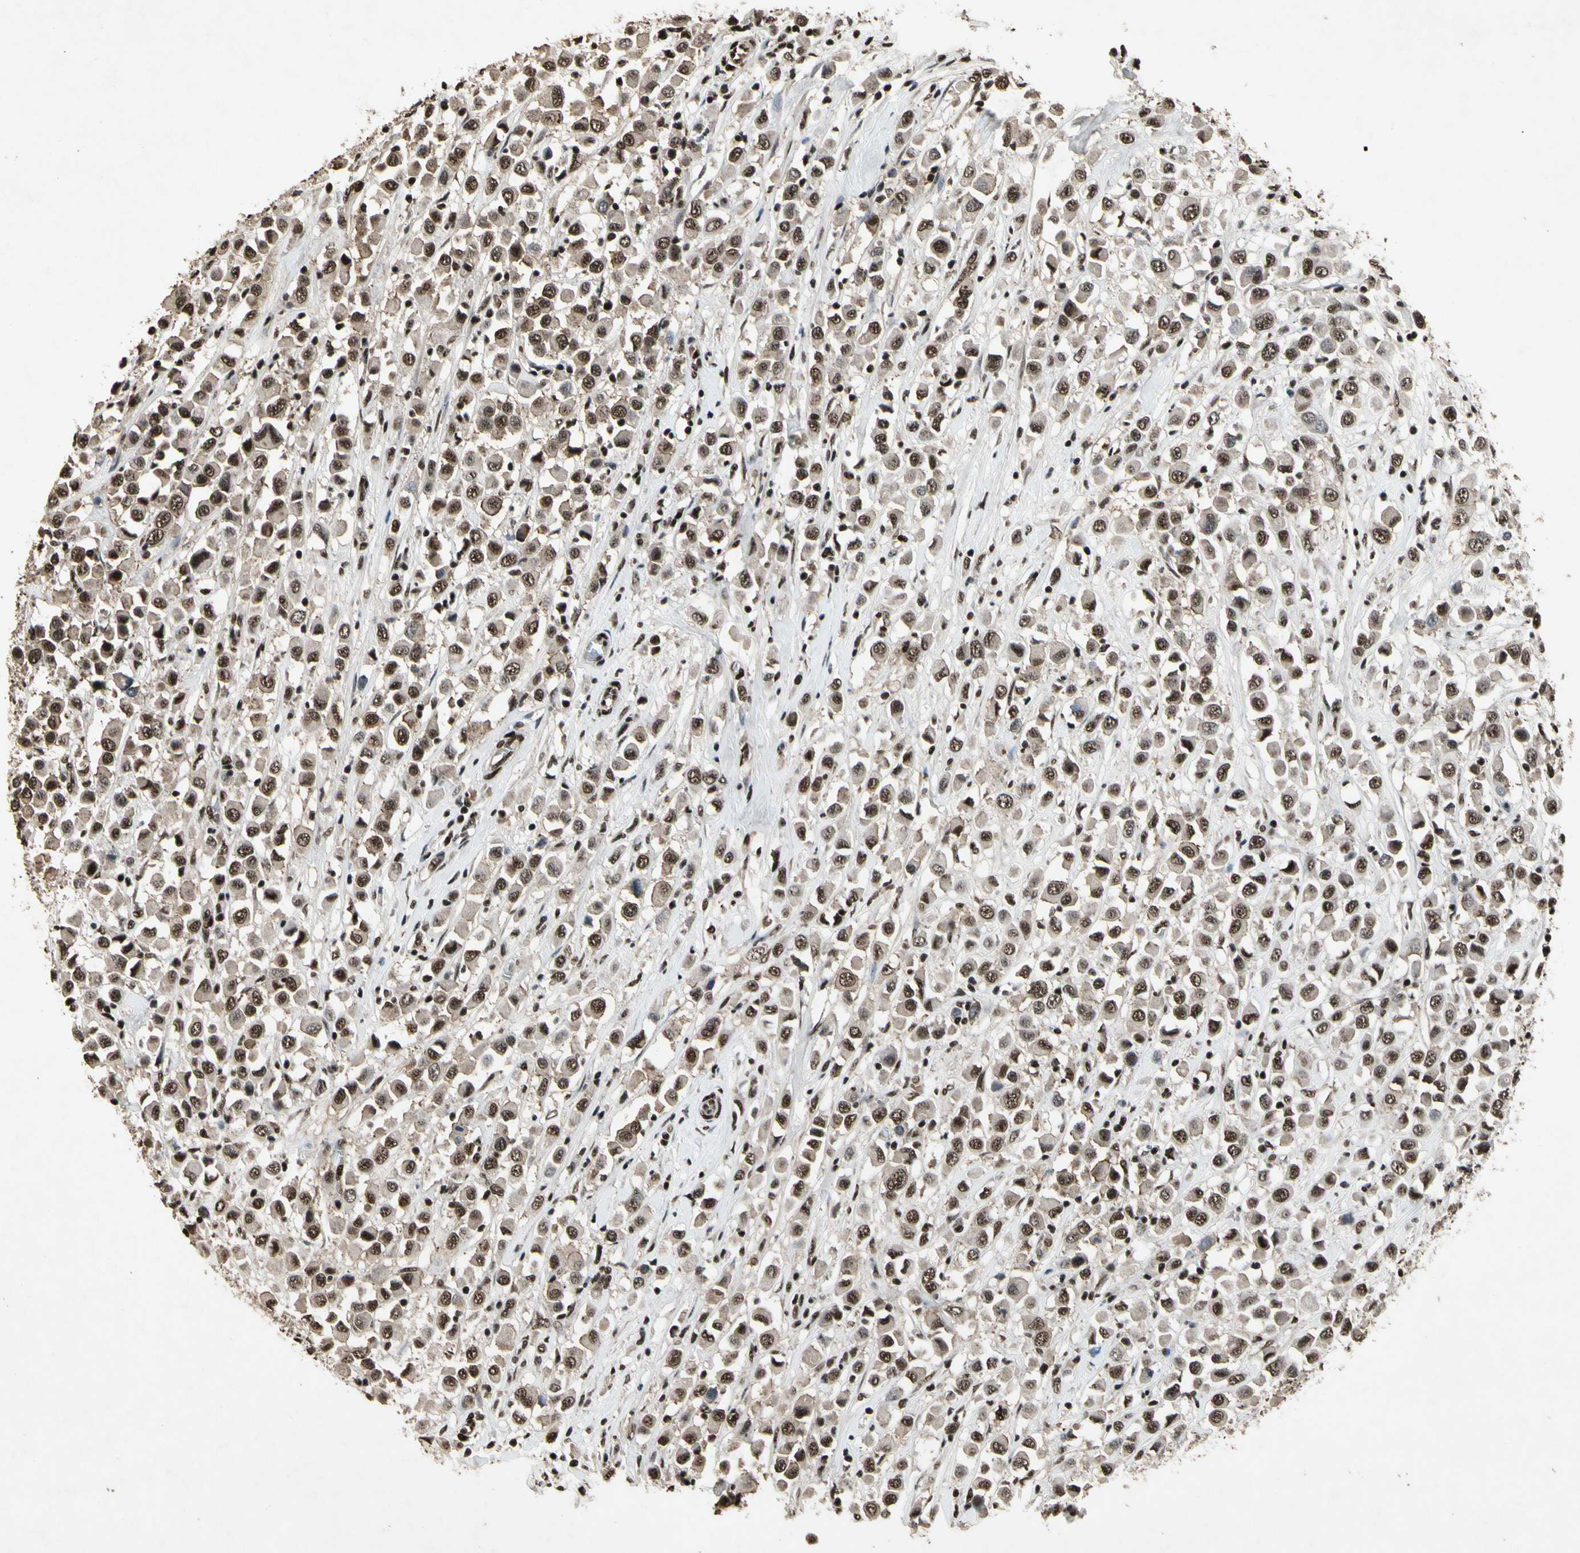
{"staining": {"intensity": "moderate", "quantity": ">75%", "location": "nuclear"}, "tissue": "breast cancer", "cell_type": "Tumor cells", "image_type": "cancer", "snomed": [{"axis": "morphology", "description": "Duct carcinoma"}, {"axis": "topography", "description": "Breast"}], "caption": "Immunohistochemical staining of intraductal carcinoma (breast) displays medium levels of moderate nuclear protein staining in about >75% of tumor cells.", "gene": "TBX2", "patient": {"sex": "female", "age": 61}}